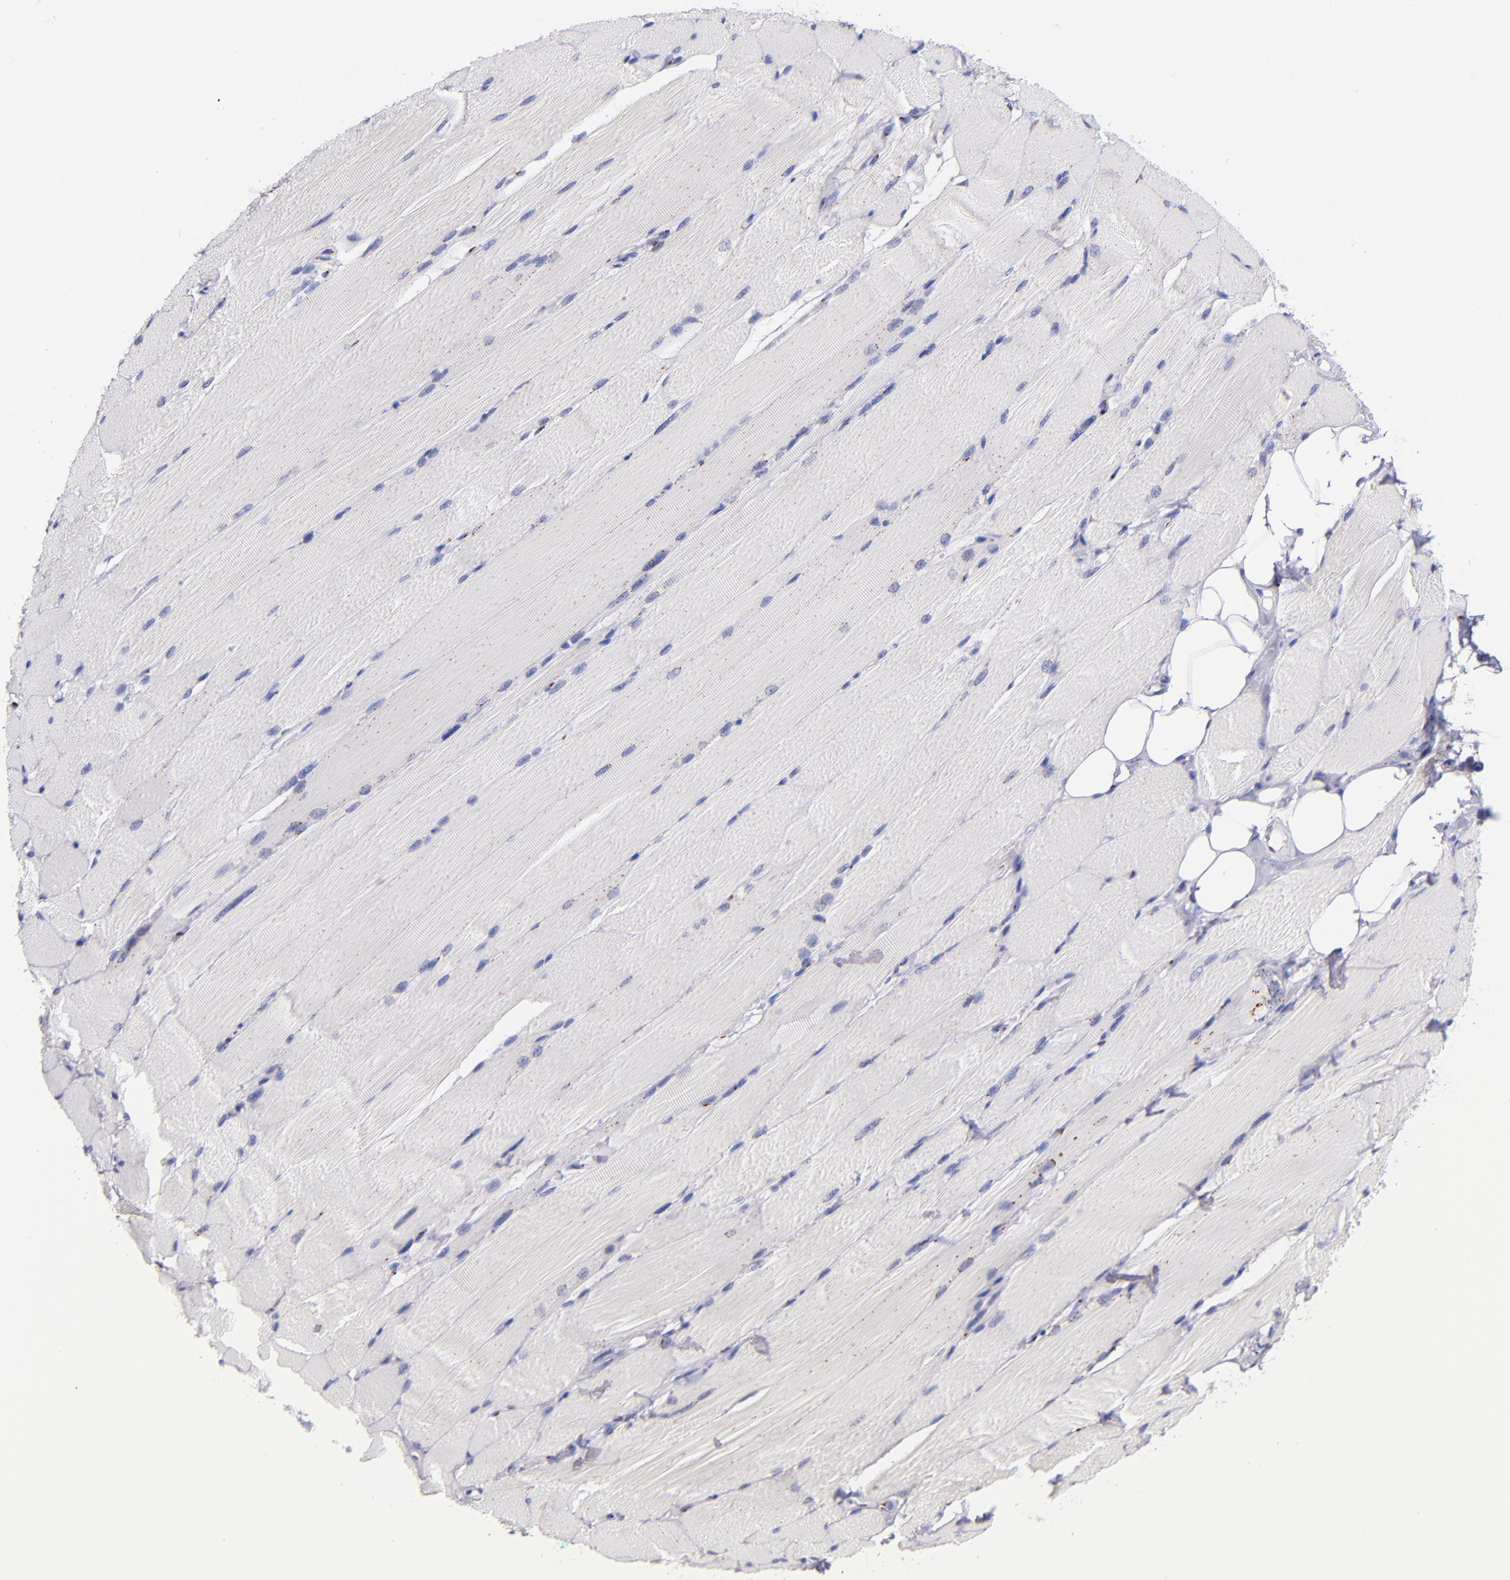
{"staining": {"intensity": "weak", "quantity": "25%-75%", "location": "cytoplasmic/membranous,nuclear"}, "tissue": "skeletal muscle", "cell_type": "Myocytes", "image_type": "normal", "snomed": [{"axis": "morphology", "description": "Normal tissue, NOS"}, {"axis": "topography", "description": "Skeletal muscle"}, {"axis": "topography", "description": "Peripheral nerve tissue"}], "caption": "Immunohistochemistry image of benign skeletal muscle stained for a protein (brown), which exhibits low levels of weak cytoplasmic/membranous,nuclear expression in about 25%-75% of myocytes.", "gene": "GOLIM4", "patient": {"sex": "female", "age": 84}}